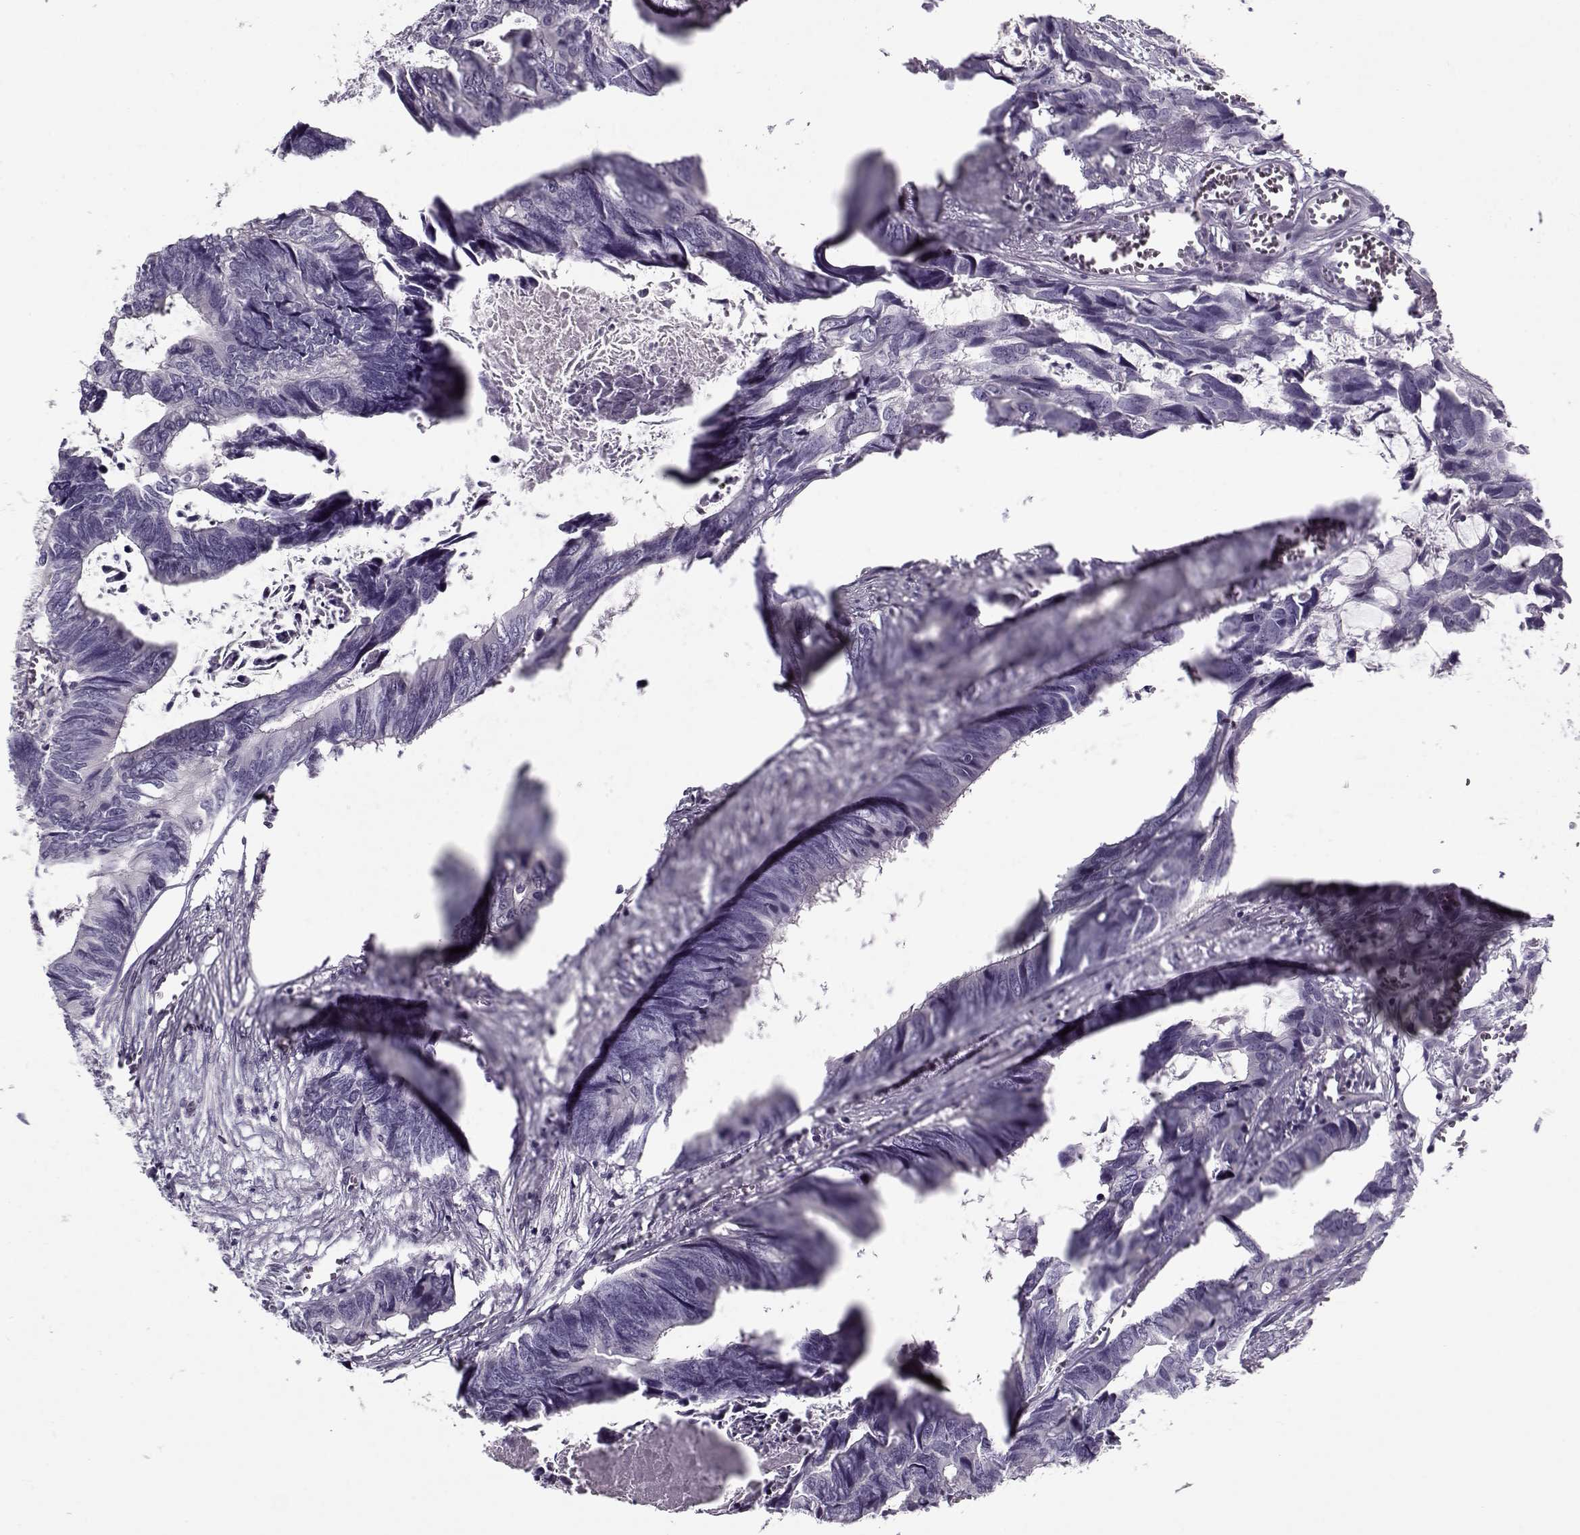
{"staining": {"intensity": "negative", "quantity": "none", "location": "none"}, "tissue": "colorectal cancer", "cell_type": "Tumor cells", "image_type": "cancer", "snomed": [{"axis": "morphology", "description": "Adenocarcinoma, NOS"}, {"axis": "topography", "description": "Colon"}], "caption": "The micrograph displays no significant positivity in tumor cells of colorectal cancer (adenocarcinoma). (Brightfield microscopy of DAB (3,3'-diaminobenzidine) IHC at high magnification).", "gene": "CCDC136", "patient": {"sex": "female", "age": 82}}